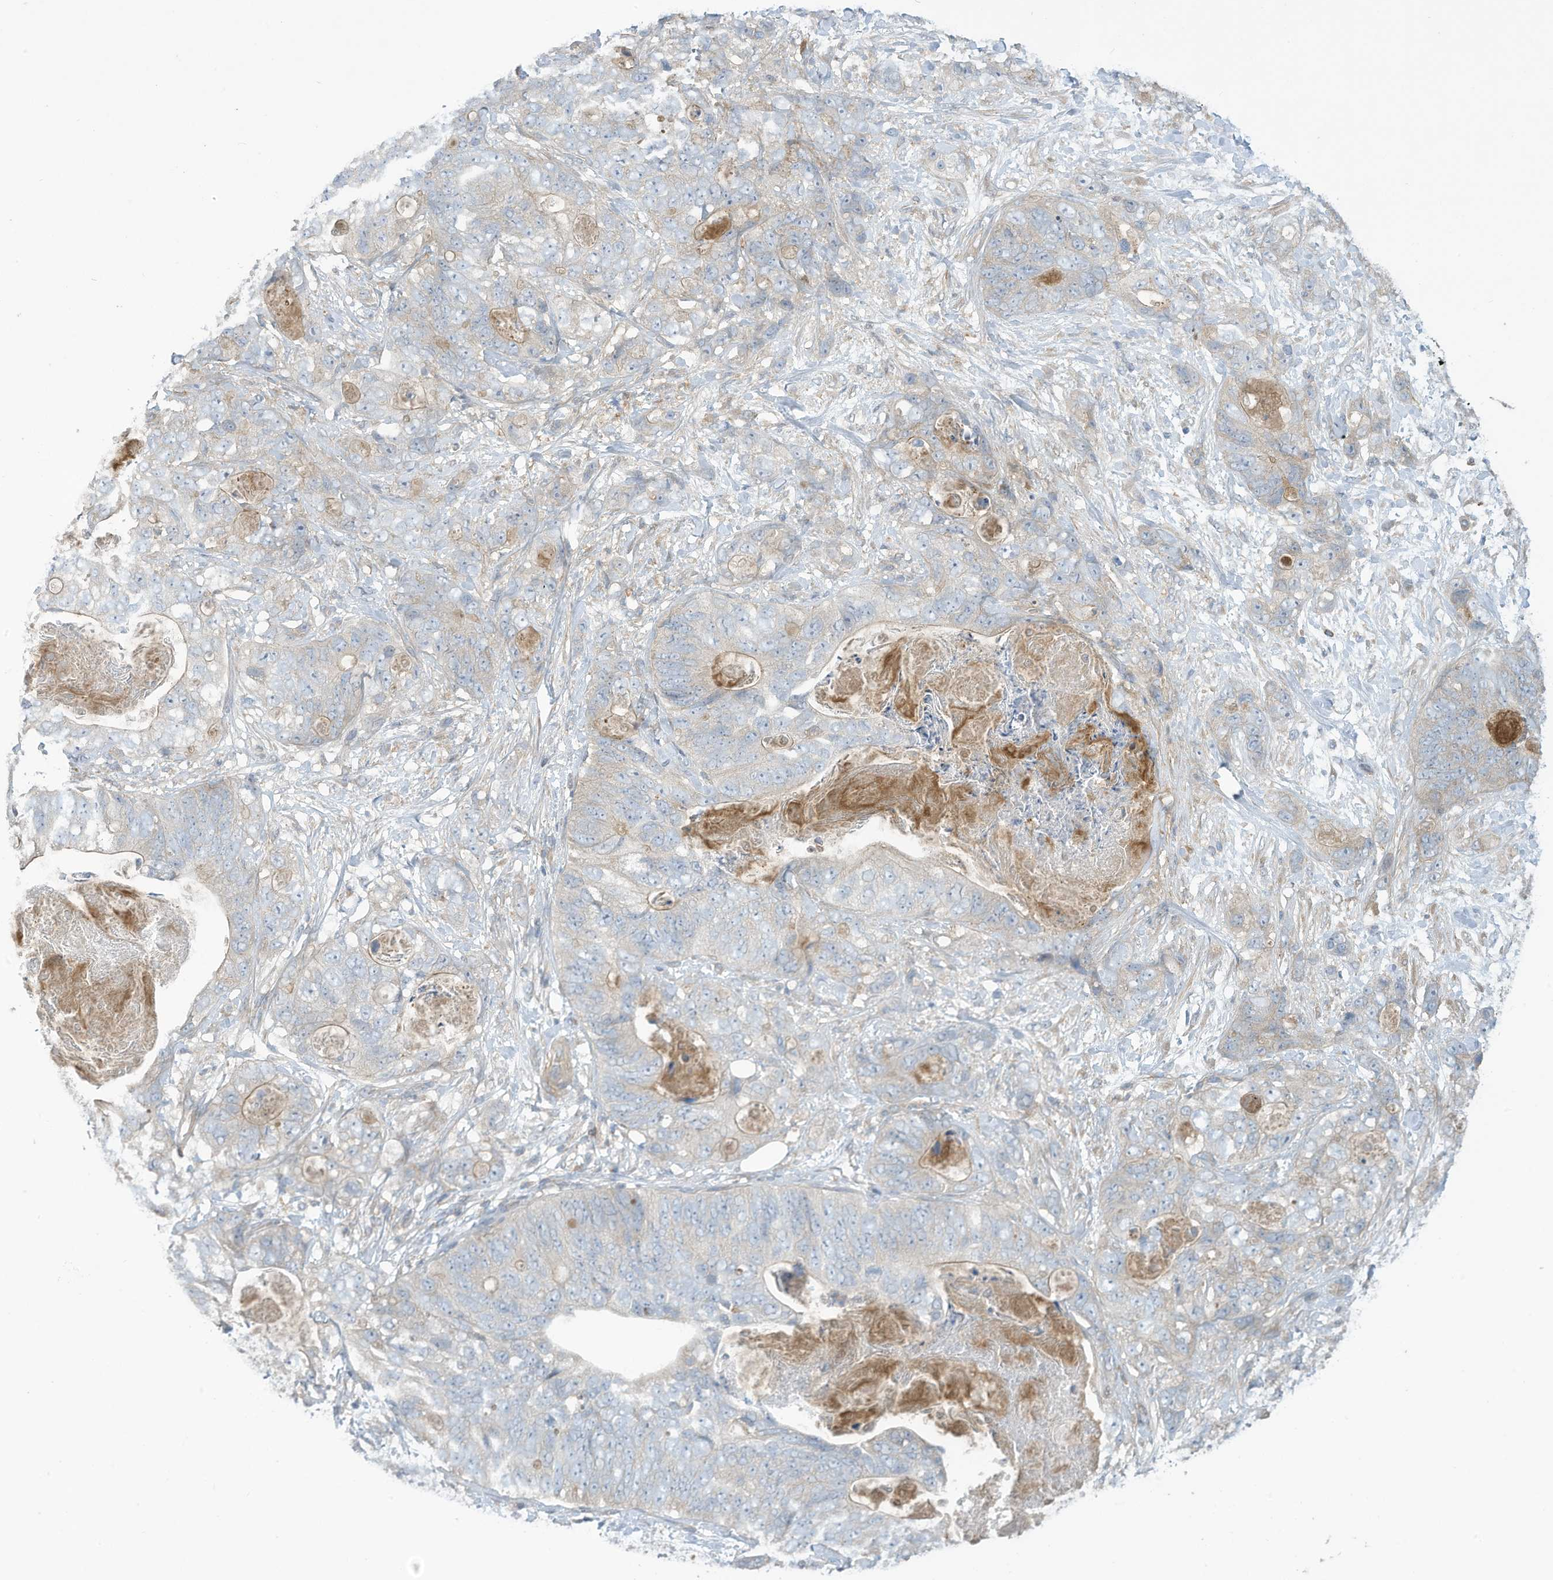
{"staining": {"intensity": "negative", "quantity": "none", "location": "none"}, "tissue": "stomach cancer", "cell_type": "Tumor cells", "image_type": "cancer", "snomed": [{"axis": "morphology", "description": "Normal tissue, NOS"}, {"axis": "morphology", "description": "Adenocarcinoma, NOS"}, {"axis": "topography", "description": "Stomach"}], "caption": "A high-resolution photomicrograph shows immunohistochemistry (IHC) staining of stomach cancer, which reveals no significant positivity in tumor cells.", "gene": "ADI1", "patient": {"sex": "female", "age": 89}}